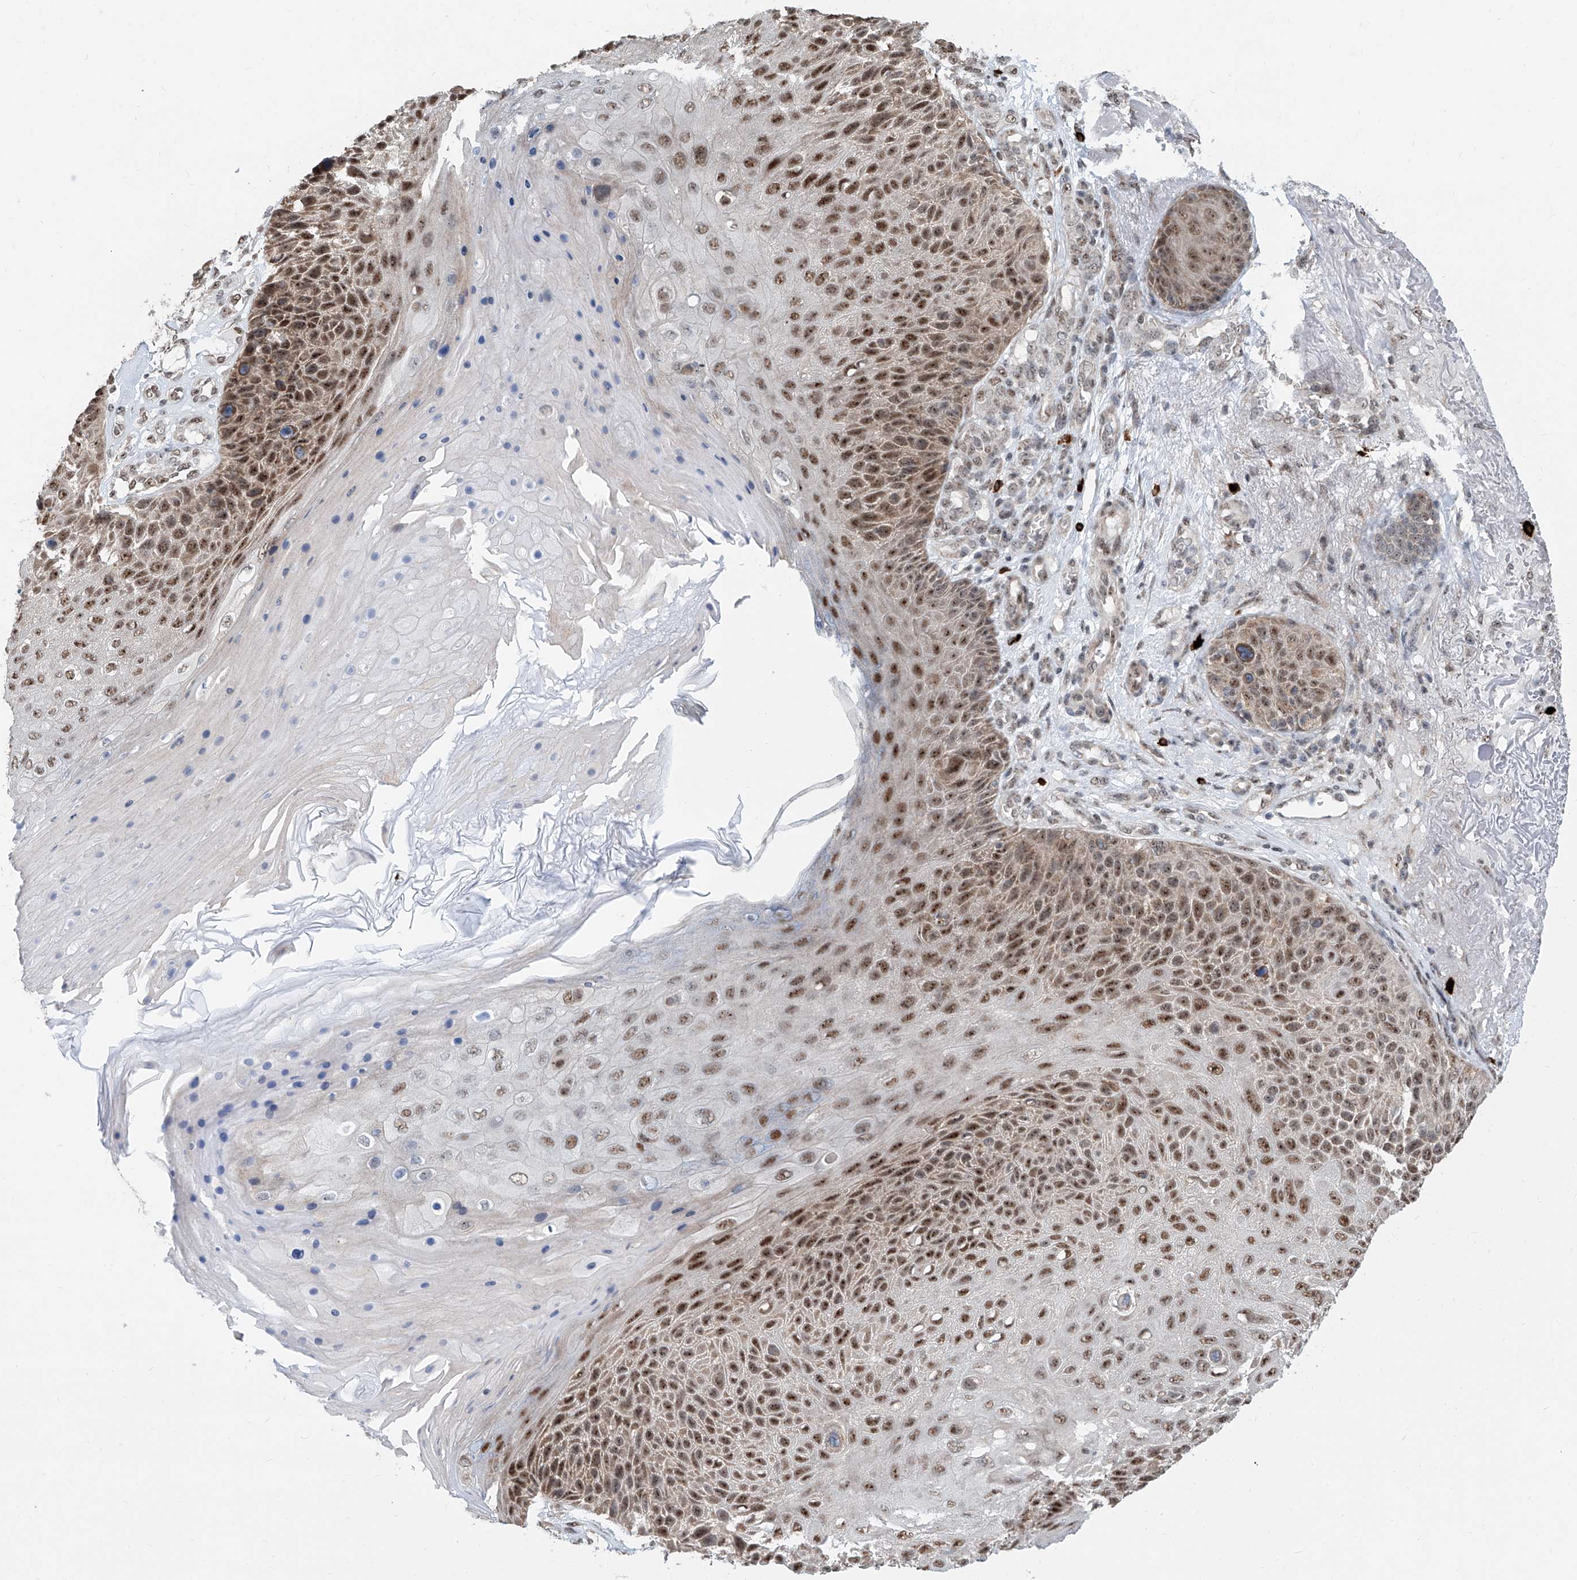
{"staining": {"intensity": "strong", "quantity": ">75%", "location": "nuclear"}, "tissue": "skin cancer", "cell_type": "Tumor cells", "image_type": "cancer", "snomed": [{"axis": "morphology", "description": "Squamous cell carcinoma, NOS"}, {"axis": "topography", "description": "Skin"}], "caption": "Skin squamous cell carcinoma was stained to show a protein in brown. There is high levels of strong nuclear positivity in about >75% of tumor cells.", "gene": "SDE2", "patient": {"sex": "female", "age": 88}}